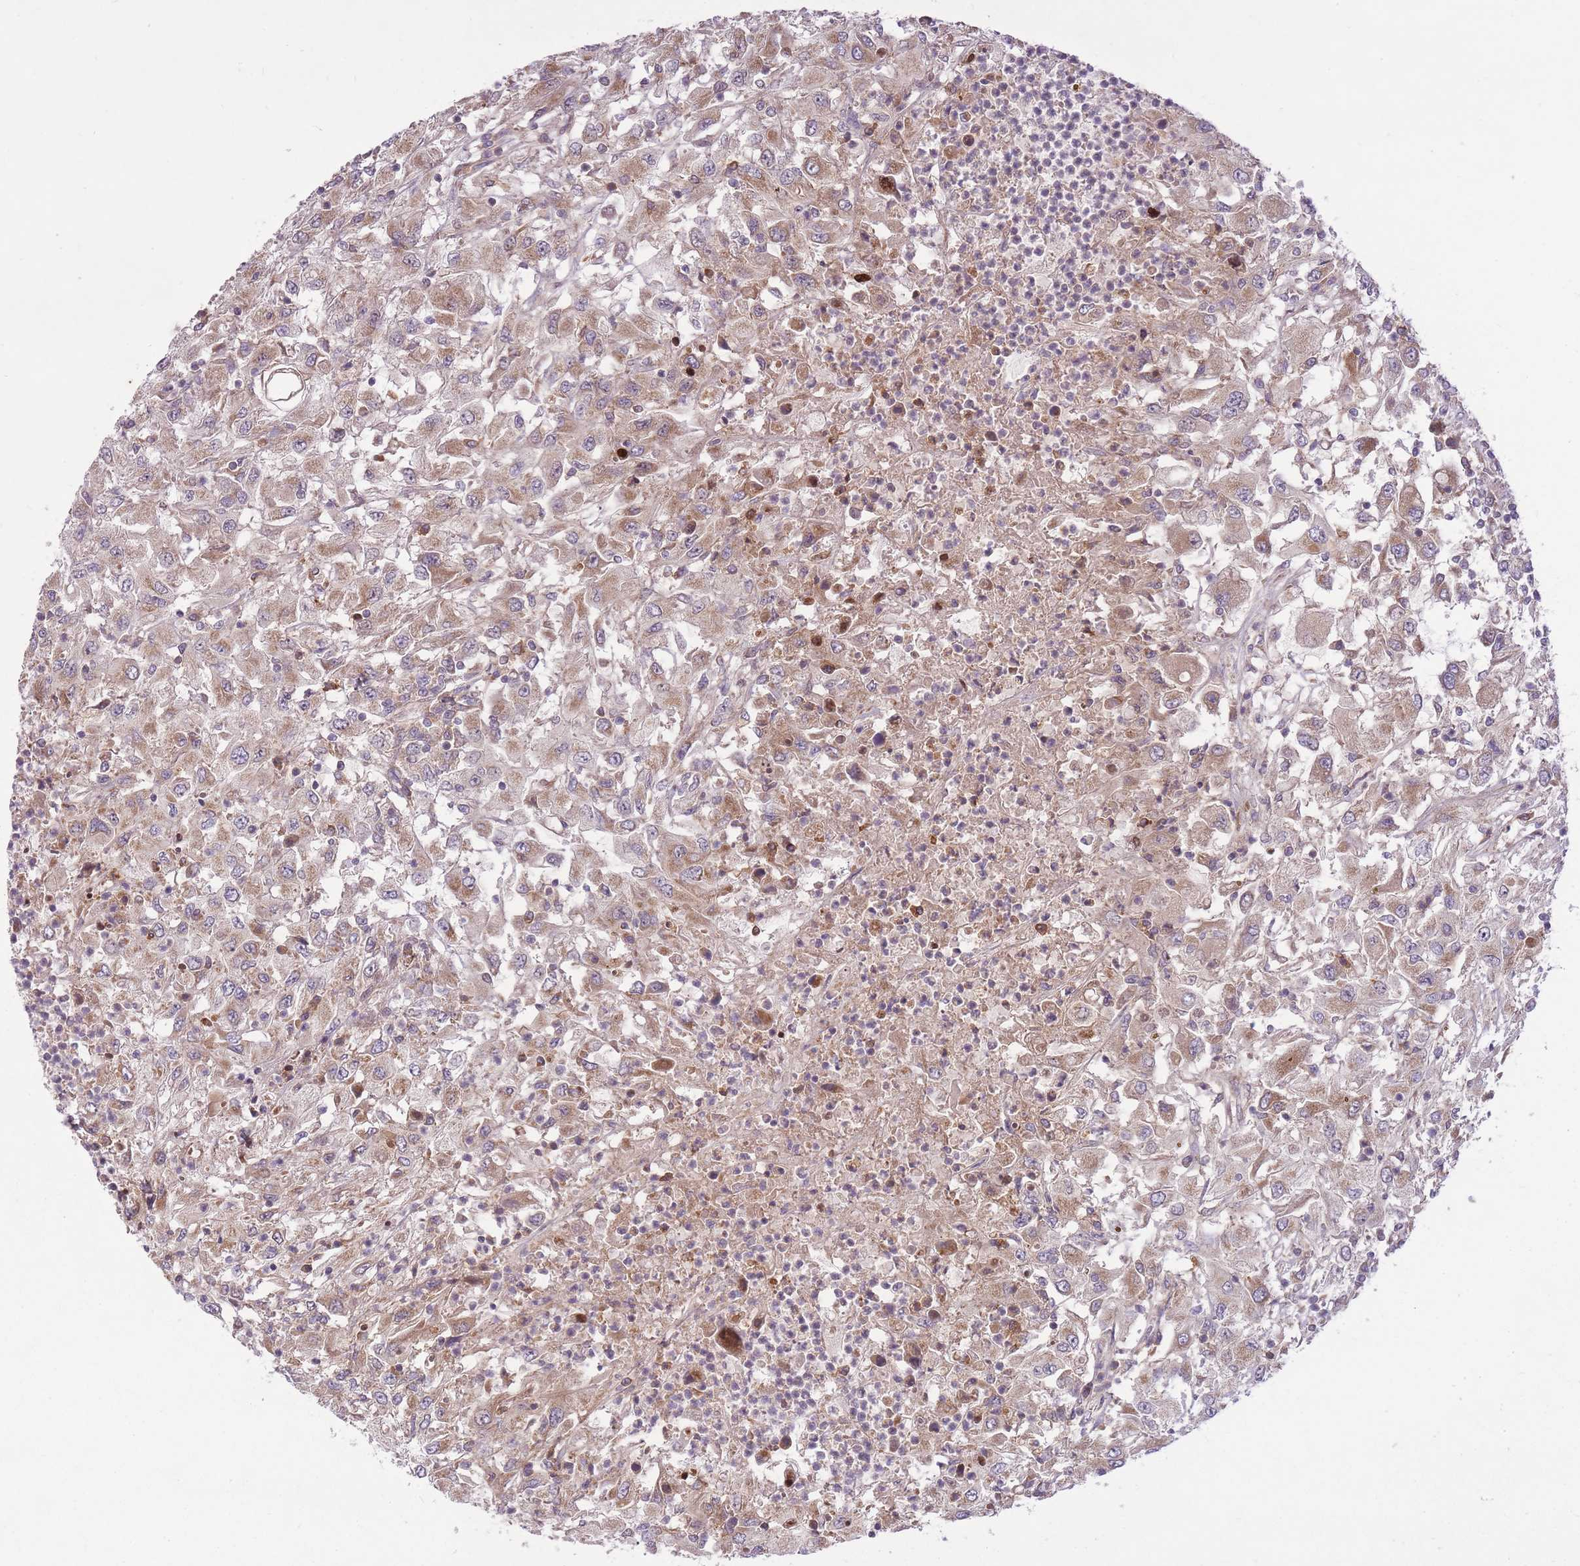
{"staining": {"intensity": "moderate", "quantity": ">75%", "location": "cytoplasmic/membranous"}, "tissue": "renal cancer", "cell_type": "Tumor cells", "image_type": "cancer", "snomed": [{"axis": "morphology", "description": "Adenocarcinoma, NOS"}, {"axis": "topography", "description": "Kidney"}], "caption": "Adenocarcinoma (renal) was stained to show a protein in brown. There is medium levels of moderate cytoplasmic/membranous staining in approximately >75% of tumor cells.", "gene": "ZNF391", "patient": {"sex": "female", "age": 67}}